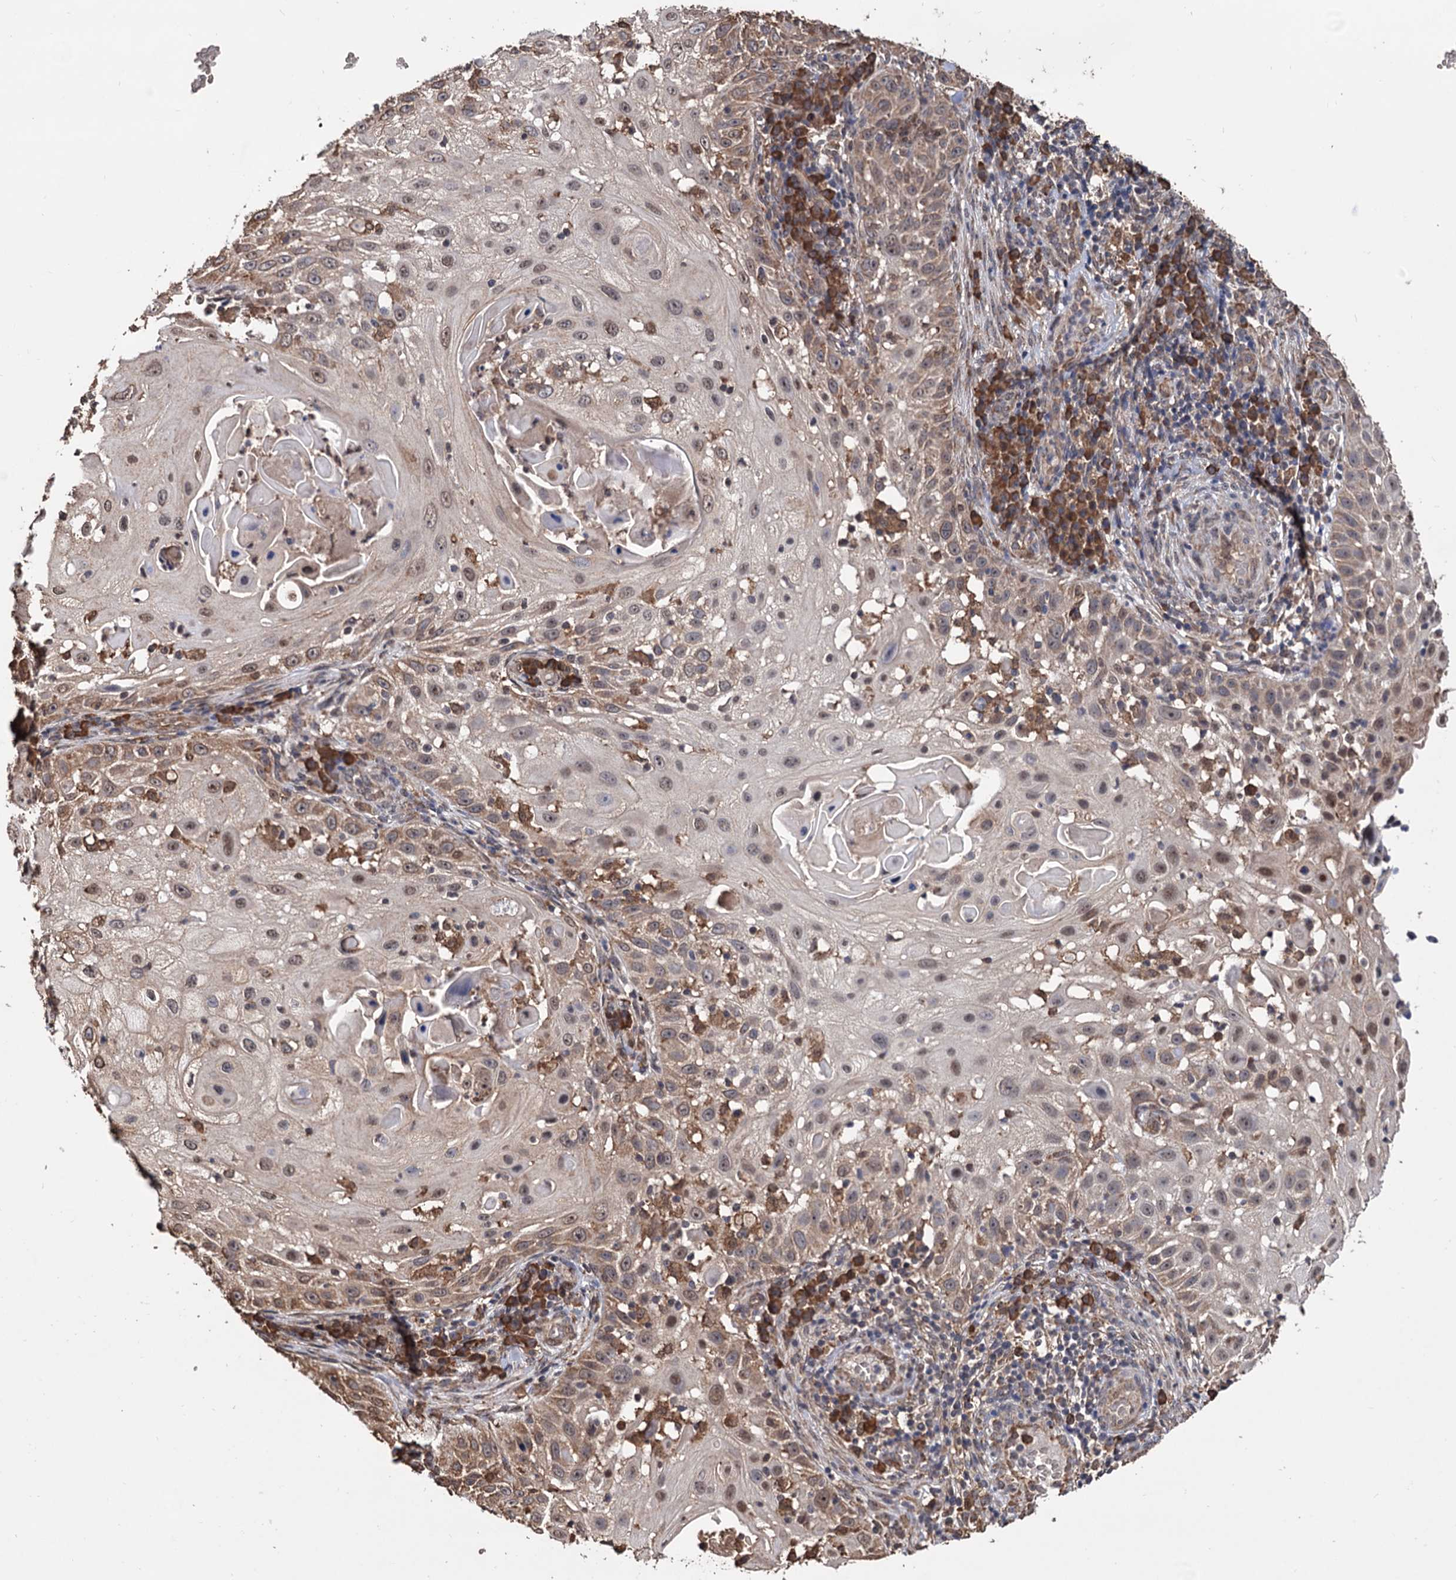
{"staining": {"intensity": "moderate", "quantity": "<25%", "location": "cytoplasmic/membranous"}, "tissue": "skin cancer", "cell_type": "Tumor cells", "image_type": "cancer", "snomed": [{"axis": "morphology", "description": "Squamous cell carcinoma, NOS"}, {"axis": "topography", "description": "Skin"}], "caption": "Immunohistochemical staining of human skin cancer (squamous cell carcinoma) exhibits low levels of moderate cytoplasmic/membranous protein positivity in approximately <25% of tumor cells. The protein is shown in brown color, while the nuclei are stained blue.", "gene": "TBC1D12", "patient": {"sex": "female", "age": 44}}